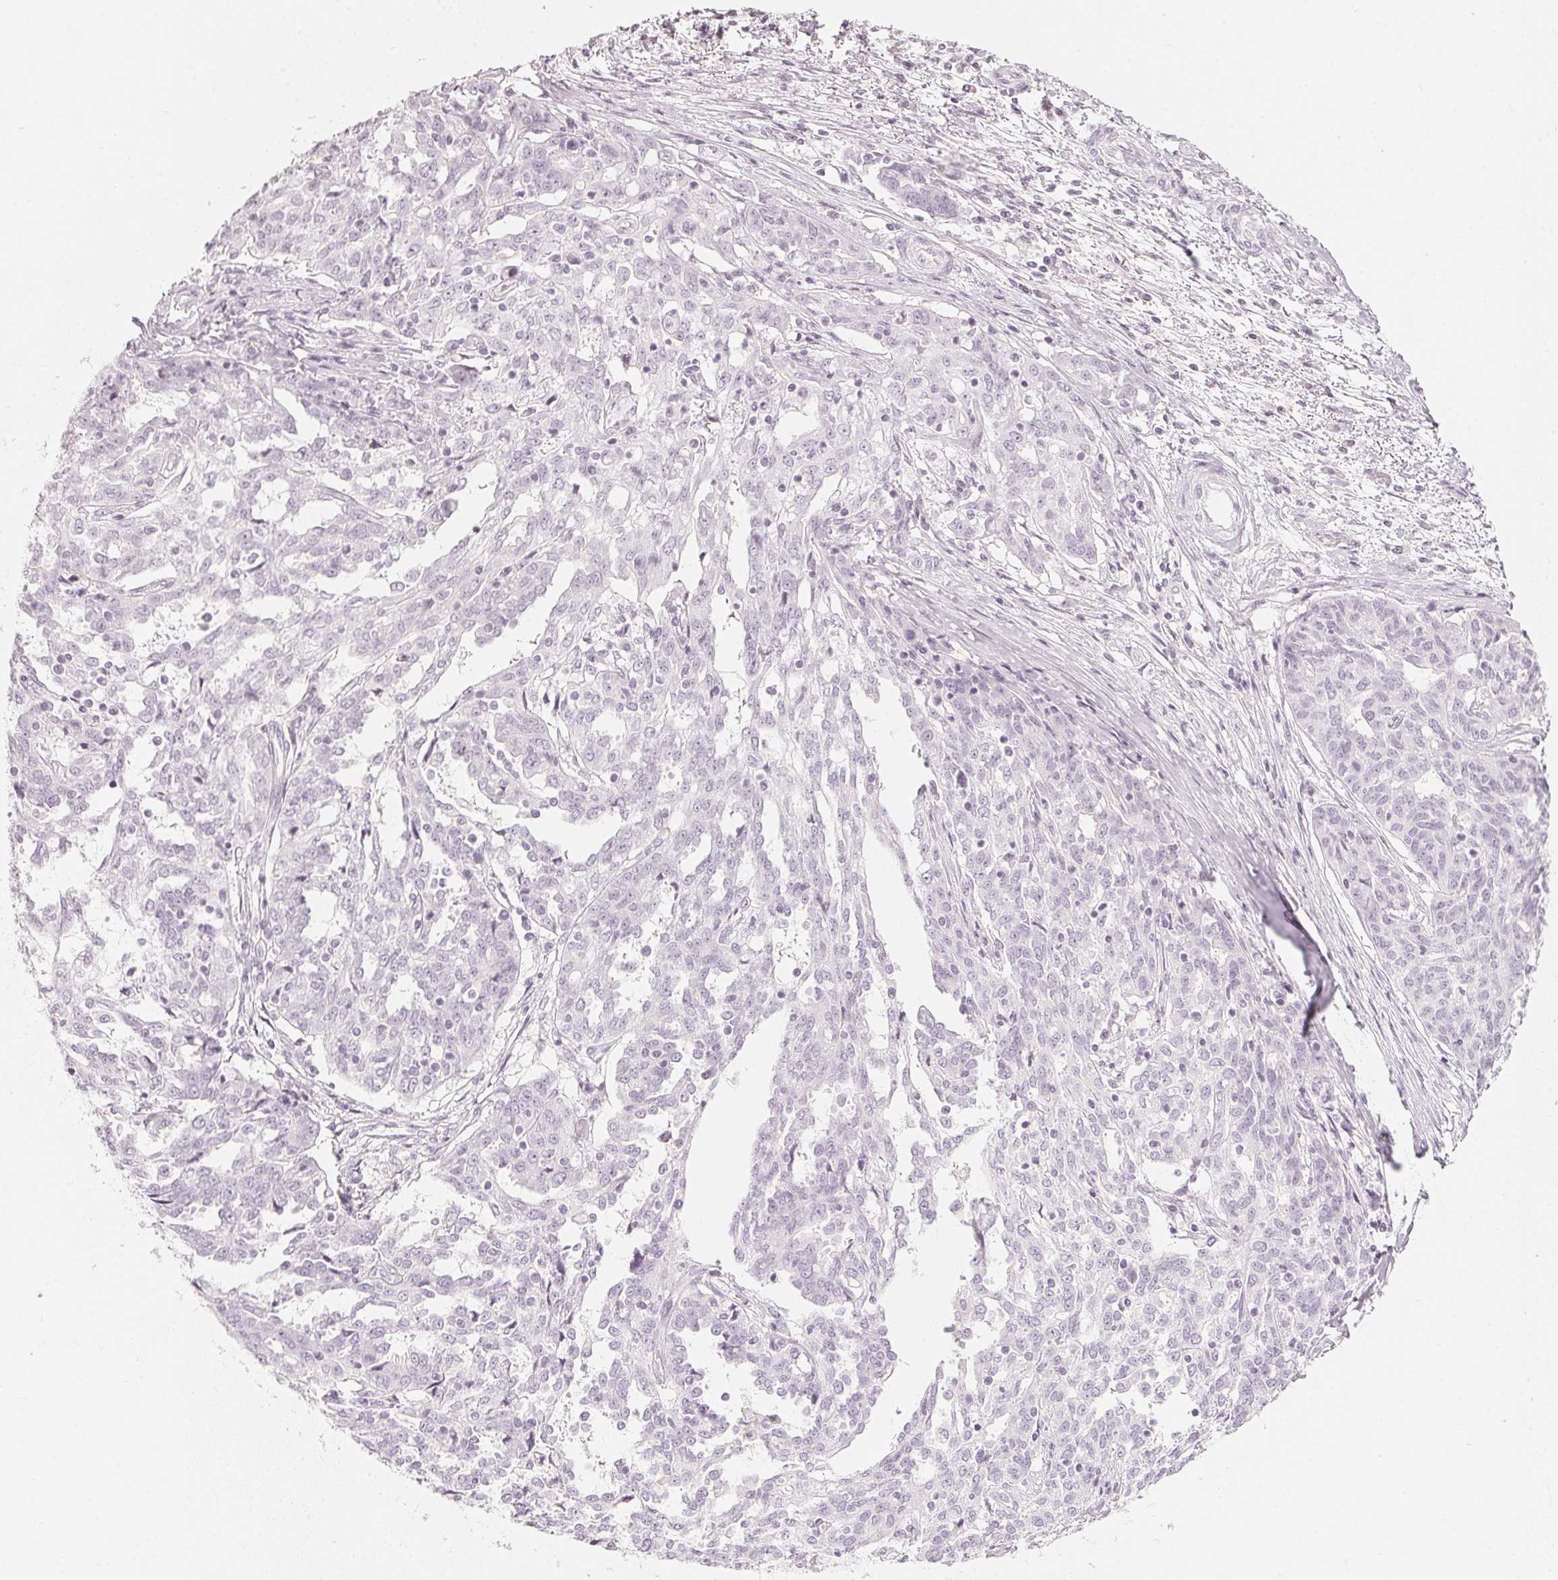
{"staining": {"intensity": "negative", "quantity": "none", "location": "none"}, "tissue": "ovarian cancer", "cell_type": "Tumor cells", "image_type": "cancer", "snomed": [{"axis": "morphology", "description": "Cystadenocarcinoma, serous, NOS"}, {"axis": "topography", "description": "Ovary"}], "caption": "DAB (3,3'-diaminobenzidine) immunohistochemical staining of human ovarian cancer demonstrates no significant staining in tumor cells.", "gene": "SLC22A8", "patient": {"sex": "female", "age": 67}}